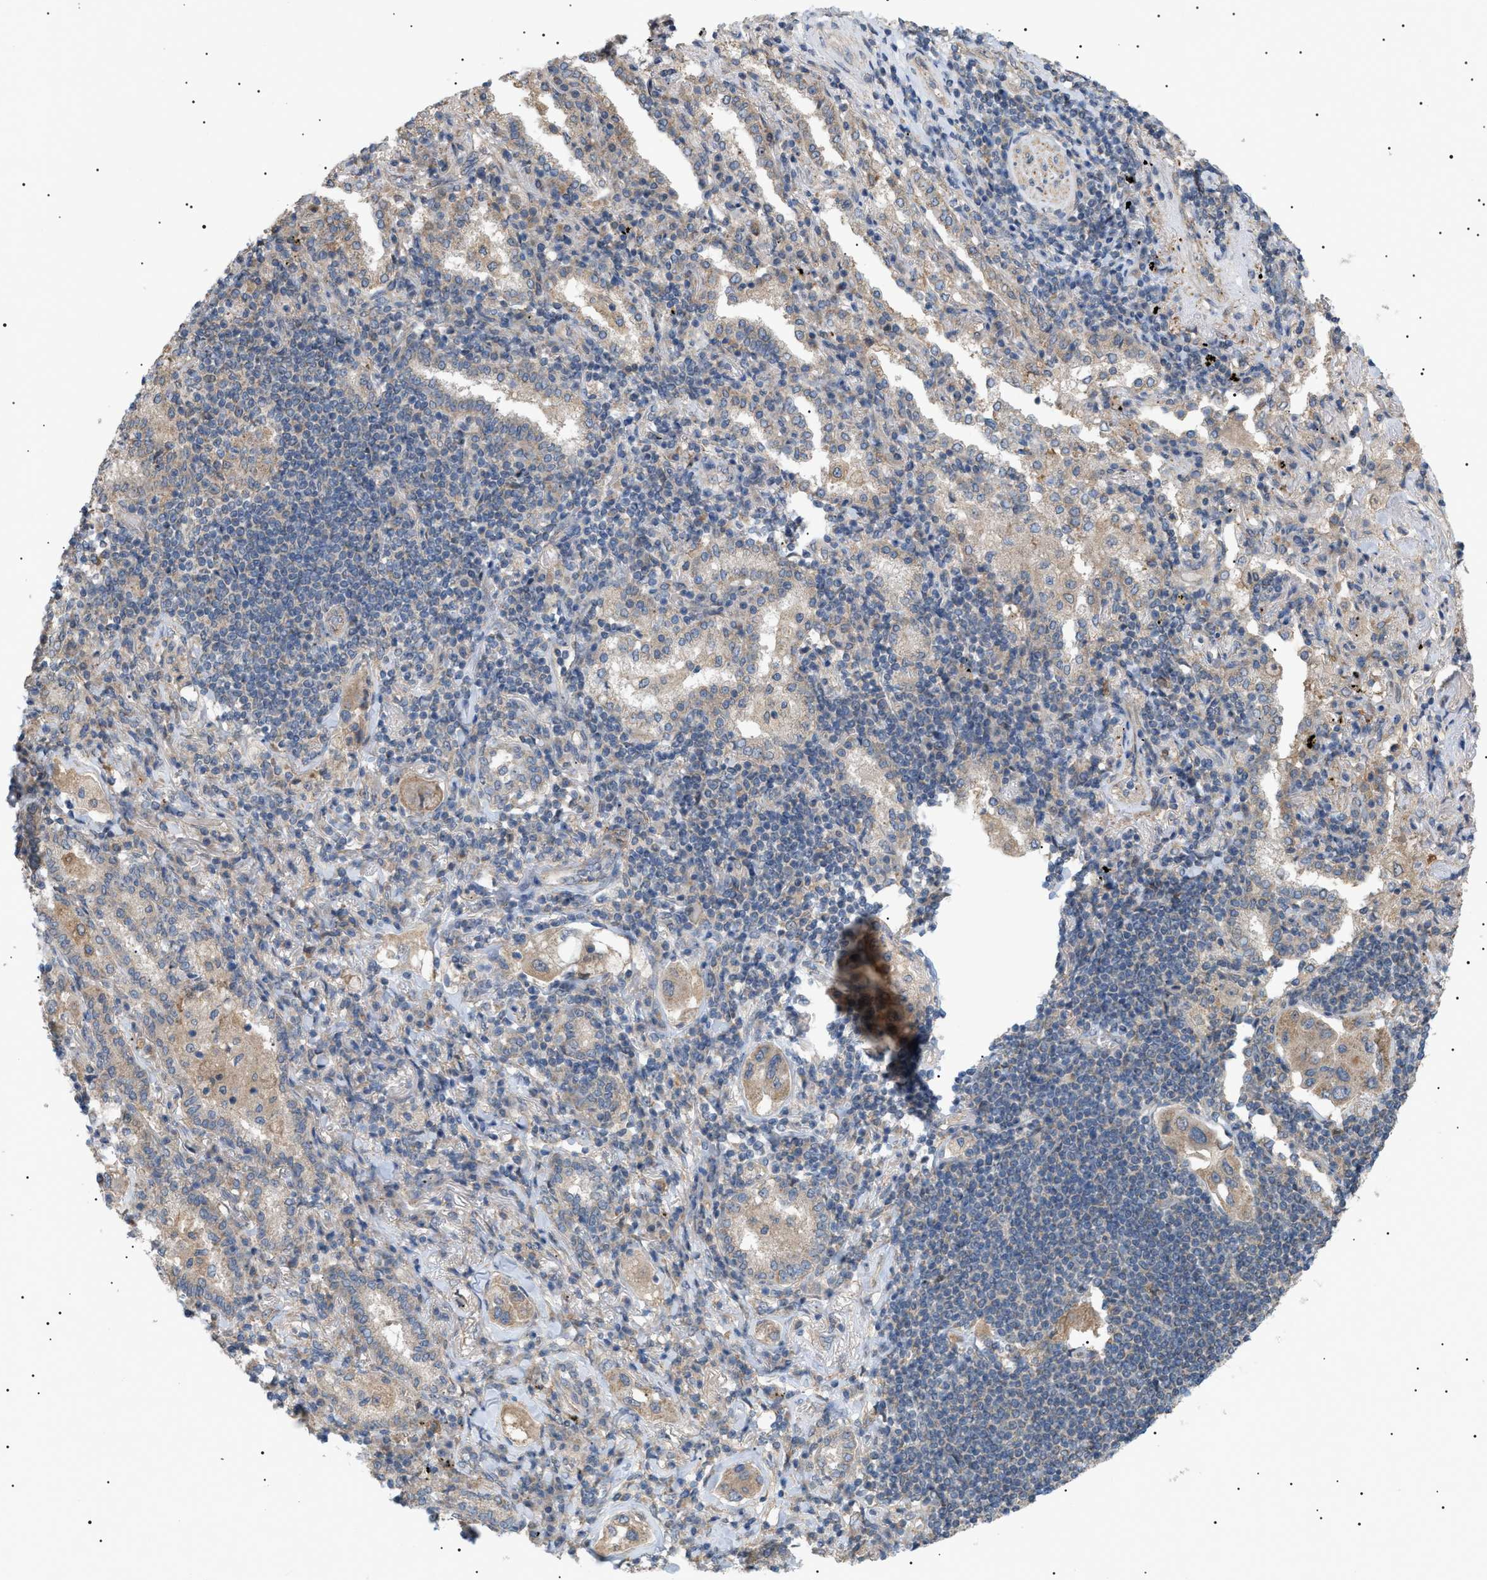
{"staining": {"intensity": "weak", "quantity": "25%-75%", "location": "cytoplasmic/membranous"}, "tissue": "lung cancer", "cell_type": "Tumor cells", "image_type": "cancer", "snomed": [{"axis": "morphology", "description": "Adenocarcinoma, NOS"}, {"axis": "topography", "description": "Lung"}], "caption": "This is an image of immunohistochemistry (IHC) staining of lung cancer, which shows weak expression in the cytoplasmic/membranous of tumor cells.", "gene": "IRS2", "patient": {"sex": "female", "age": 65}}